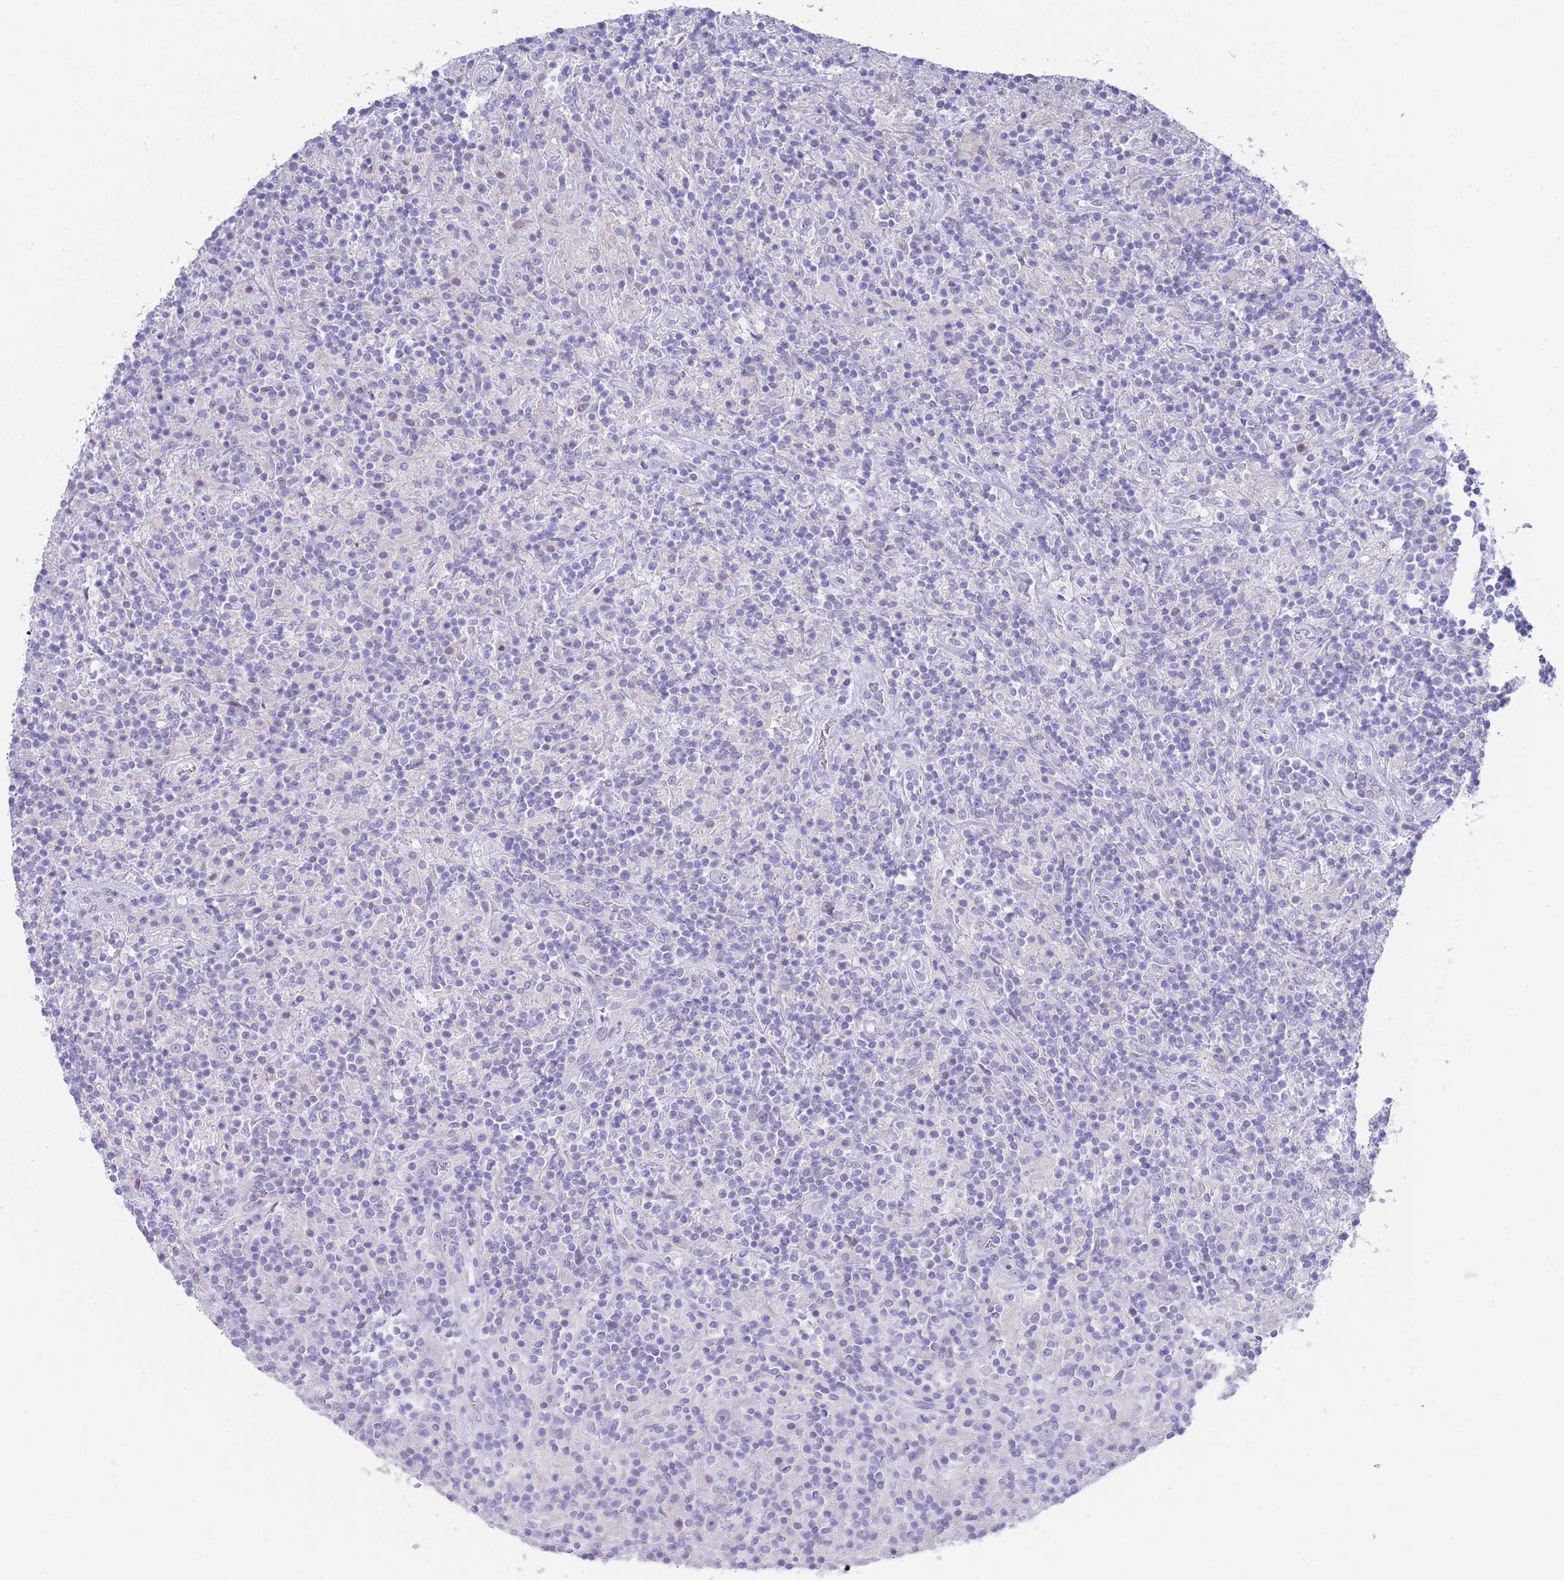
{"staining": {"intensity": "negative", "quantity": "none", "location": "none"}, "tissue": "lymphoma", "cell_type": "Tumor cells", "image_type": "cancer", "snomed": [{"axis": "morphology", "description": "Hodgkin's disease, NOS"}, {"axis": "topography", "description": "Lymph node"}], "caption": "An IHC photomicrograph of Hodgkin's disease is shown. There is no staining in tumor cells of Hodgkin's disease.", "gene": "LRRC37A", "patient": {"sex": "male", "age": 70}}